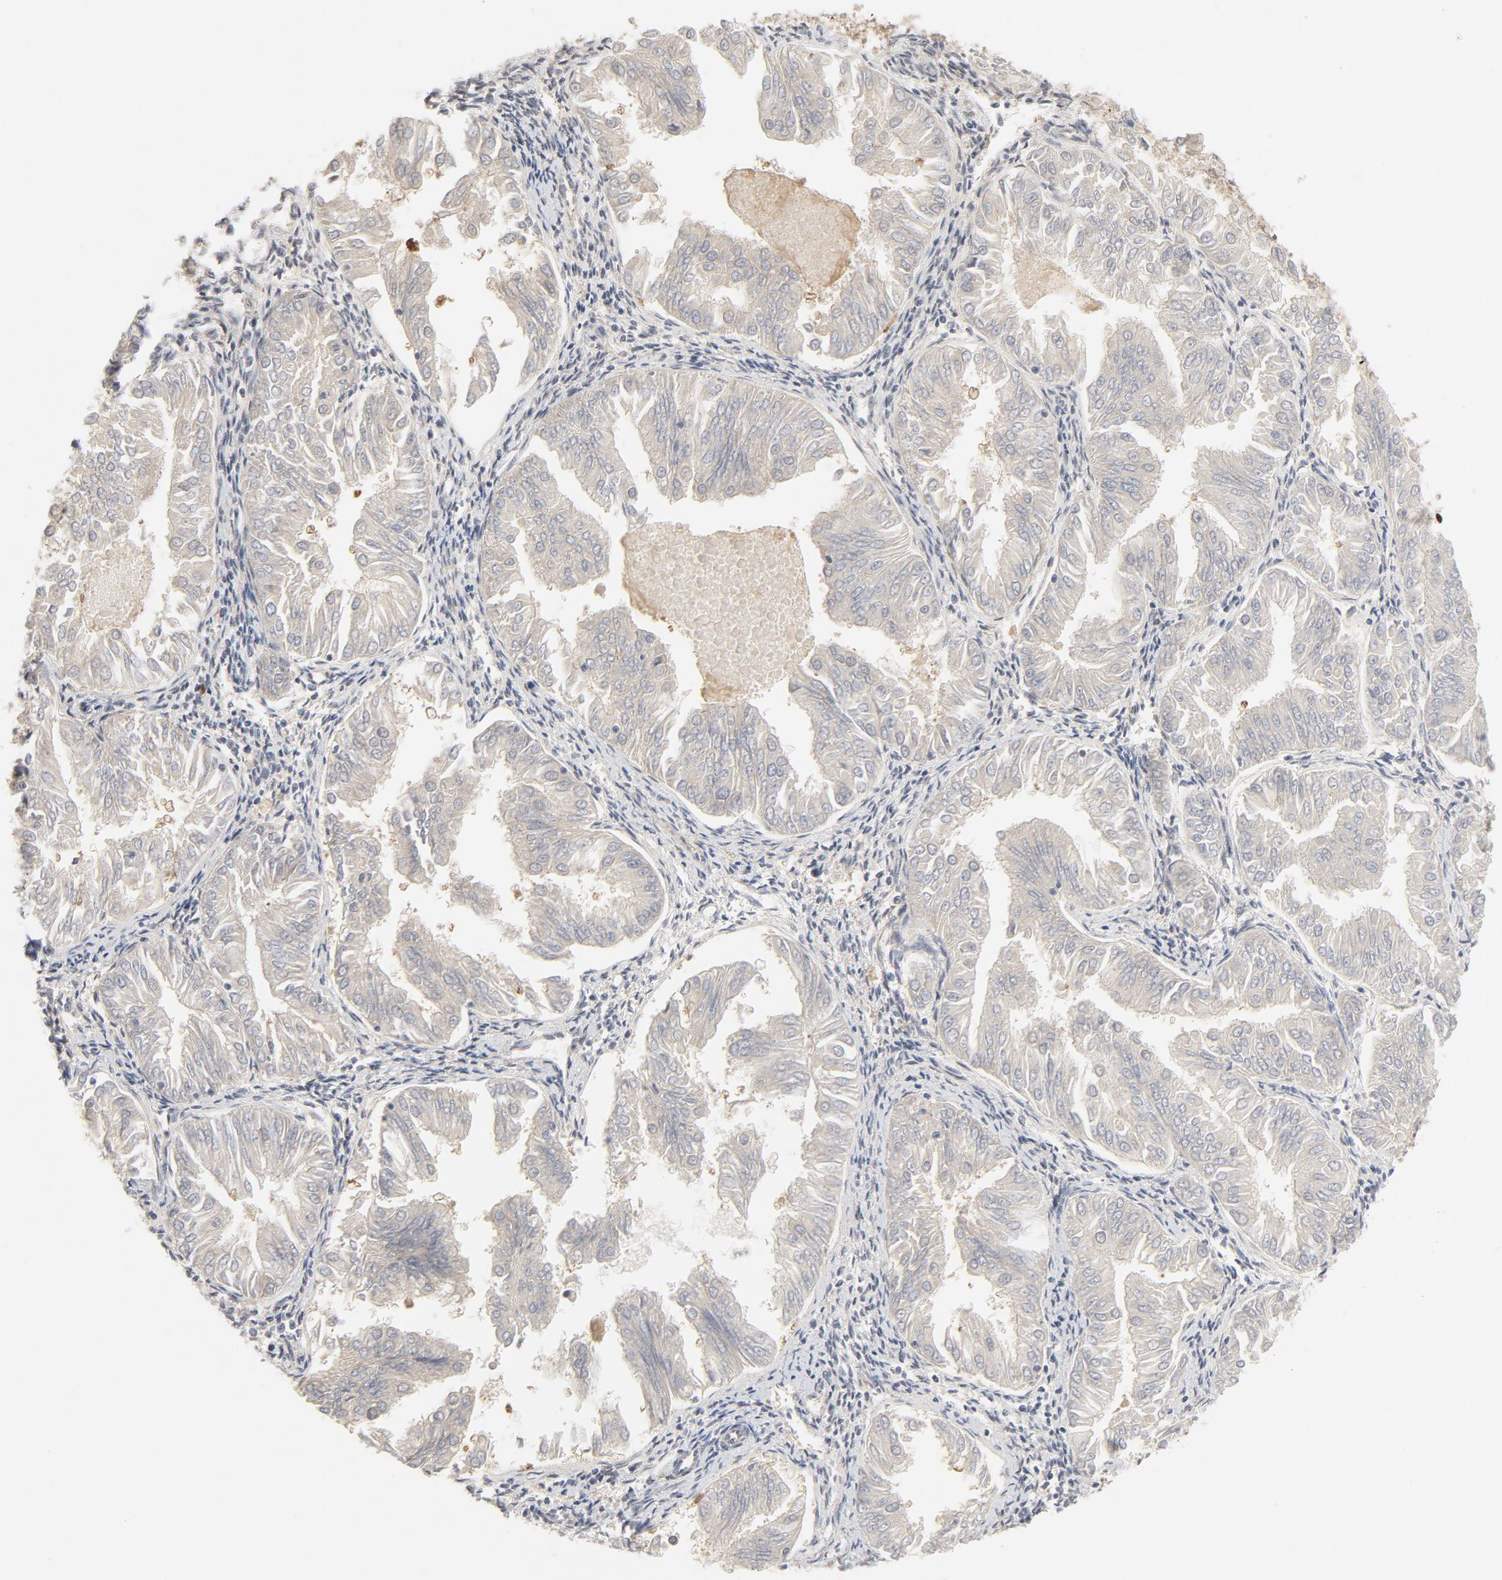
{"staining": {"intensity": "weak", "quantity": ">75%", "location": "cytoplasmic/membranous"}, "tissue": "endometrial cancer", "cell_type": "Tumor cells", "image_type": "cancer", "snomed": [{"axis": "morphology", "description": "Adenocarcinoma, NOS"}, {"axis": "topography", "description": "Endometrium"}], "caption": "An image showing weak cytoplasmic/membranous positivity in about >75% of tumor cells in adenocarcinoma (endometrial), as visualized by brown immunohistochemical staining.", "gene": "NEDD8", "patient": {"sex": "female", "age": 53}}